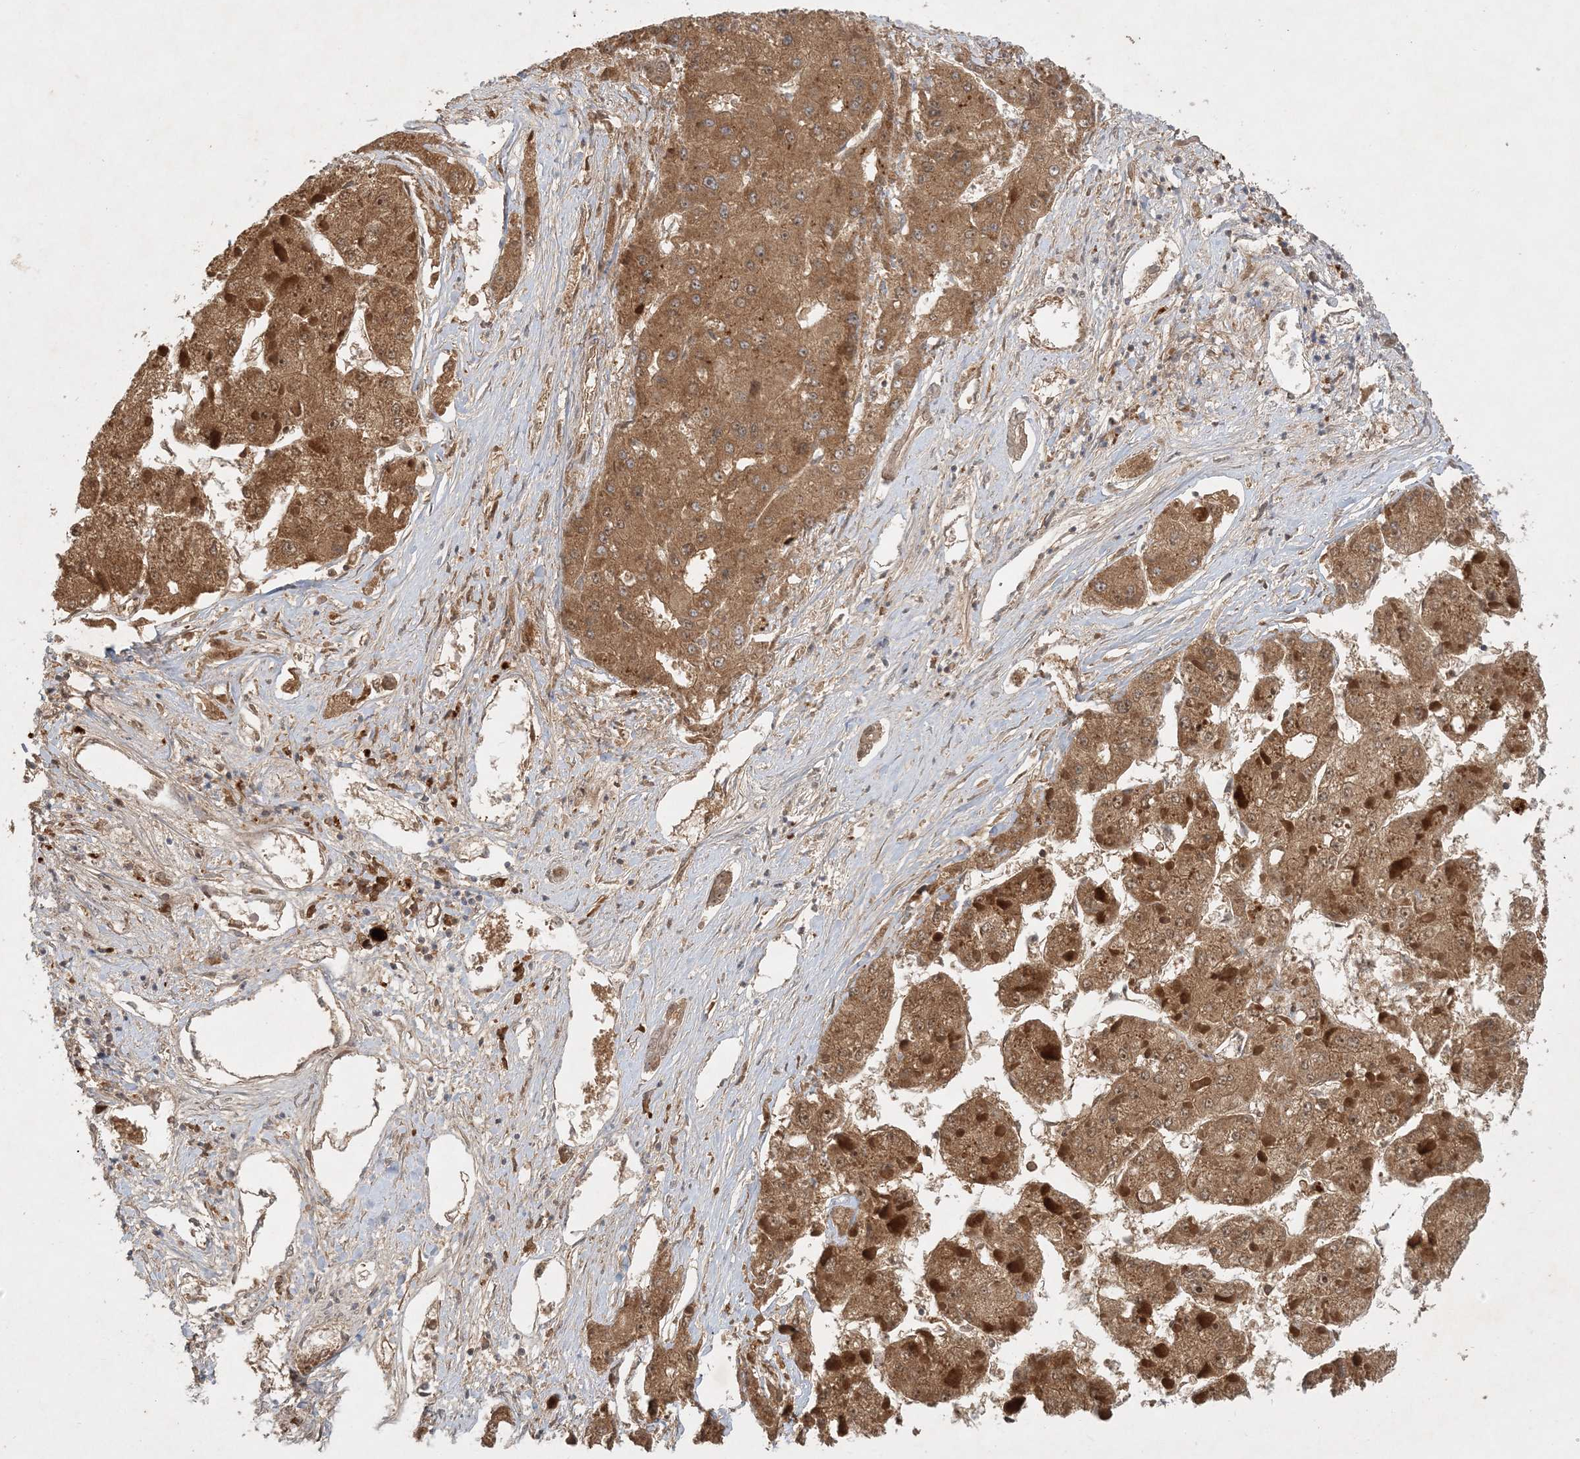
{"staining": {"intensity": "moderate", "quantity": ">75%", "location": "cytoplasmic/membranous,nuclear"}, "tissue": "liver cancer", "cell_type": "Tumor cells", "image_type": "cancer", "snomed": [{"axis": "morphology", "description": "Carcinoma, Hepatocellular, NOS"}, {"axis": "topography", "description": "Liver"}], "caption": "Moderate cytoplasmic/membranous and nuclear positivity for a protein is appreciated in about >75% of tumor cells of liver cancer (hepatocellular carcinoma) using IHC.", "gene": "ZCCHC4", "patient": {"sex": "female", "age": 73}}